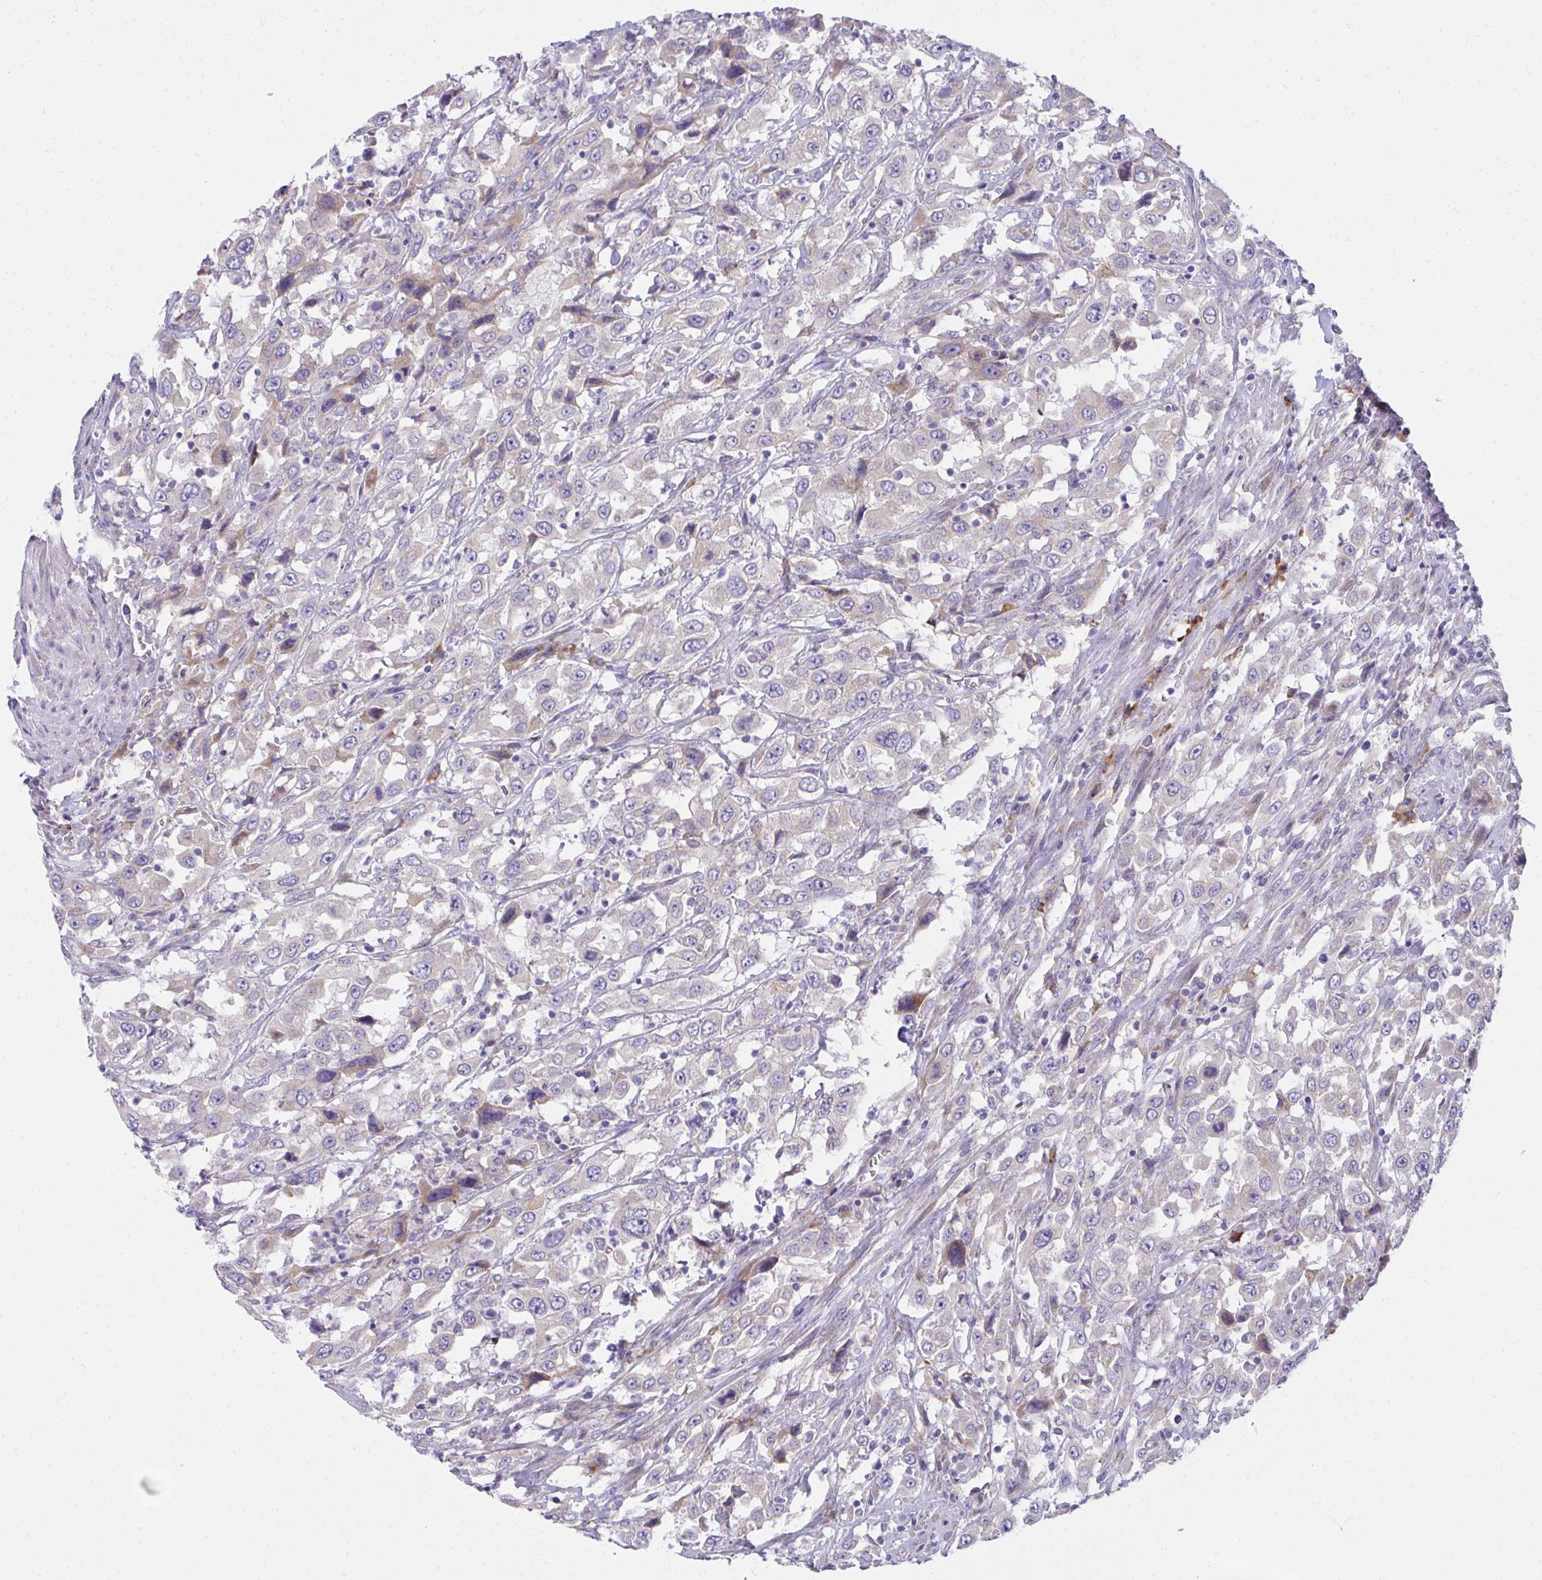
{"staining": {"intensity": "negative", "quantity": "none", "location": "none"}, "tissue": "urothelial cancer", "cell_type": "Tumor cells", "image_type": "cancer", "snomed": [{"axis": "morphology", "description": "Urothelial carcinoma, High grade"}, {"axis": "topography", "description": "Urinary bladder"}], "caption": "Urothelial carcinoma (high-grade) was stained to show a protein in brown. There is no significant staining in tumor cells.", "gene": "FASLG", "patient": {"sex": "male", "age": 61}}